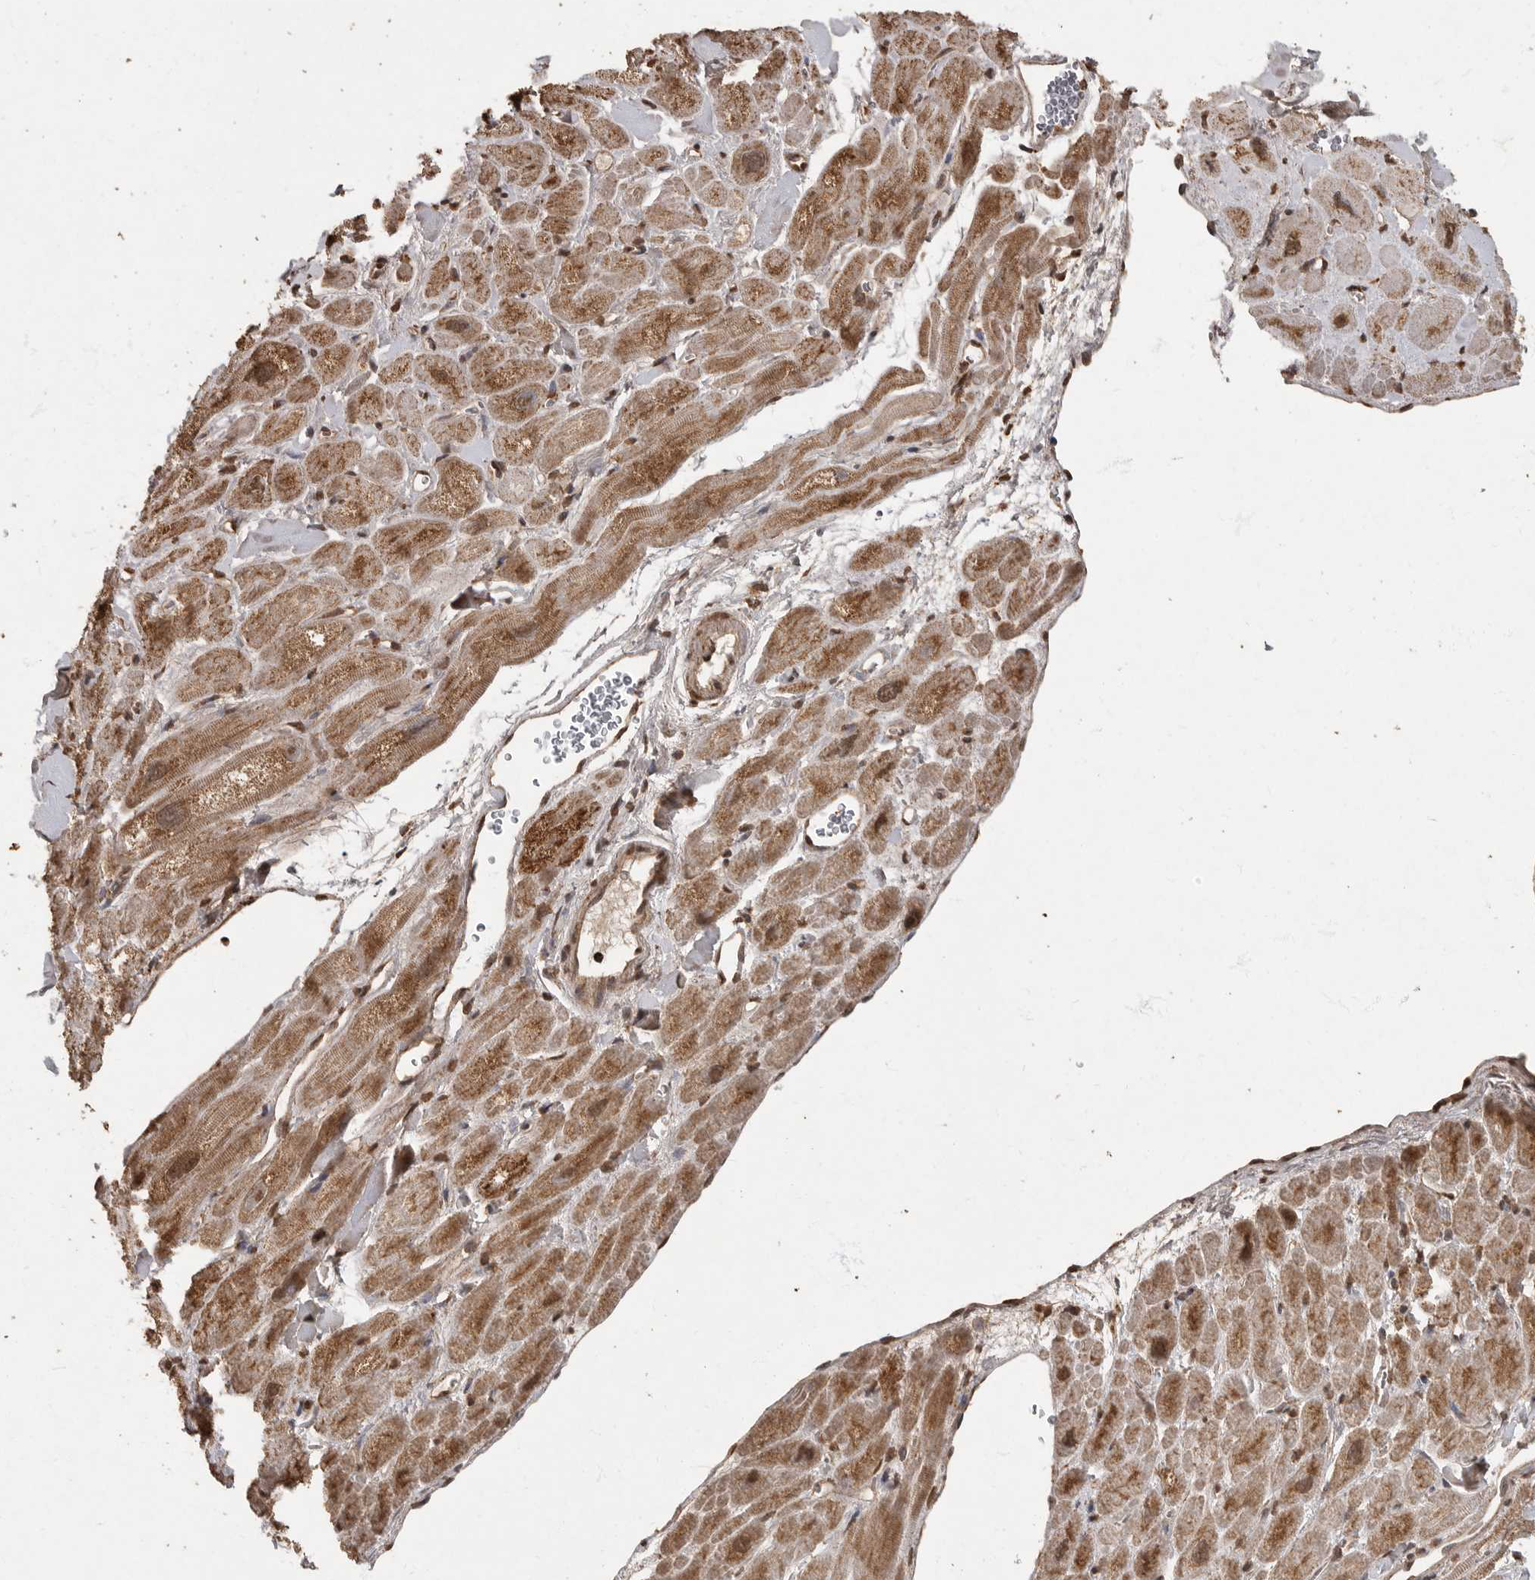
{"staining": {"intensity": "moderate", "quantity": ">75%", "location": "cytoplasmic/membranous"}, "tissue": "heart muscle", "cell_type": "Cardiomyocytes", "image_type": "normal", "snomed": [{"axis": "morphology", "description": "Normal tissue, NOS"}, {"axis": "topography", "description": "Heart"}], "caption": "Immunohistochemistry image of unremarkable human heart muscle stained for a protein (brown), which displays medium levels of moderate cytoplasmic/membranous staining in about >75% of cardiomyocytes.", "gene": "MAFG", "patient": {"sex": "male", "age": 49}}